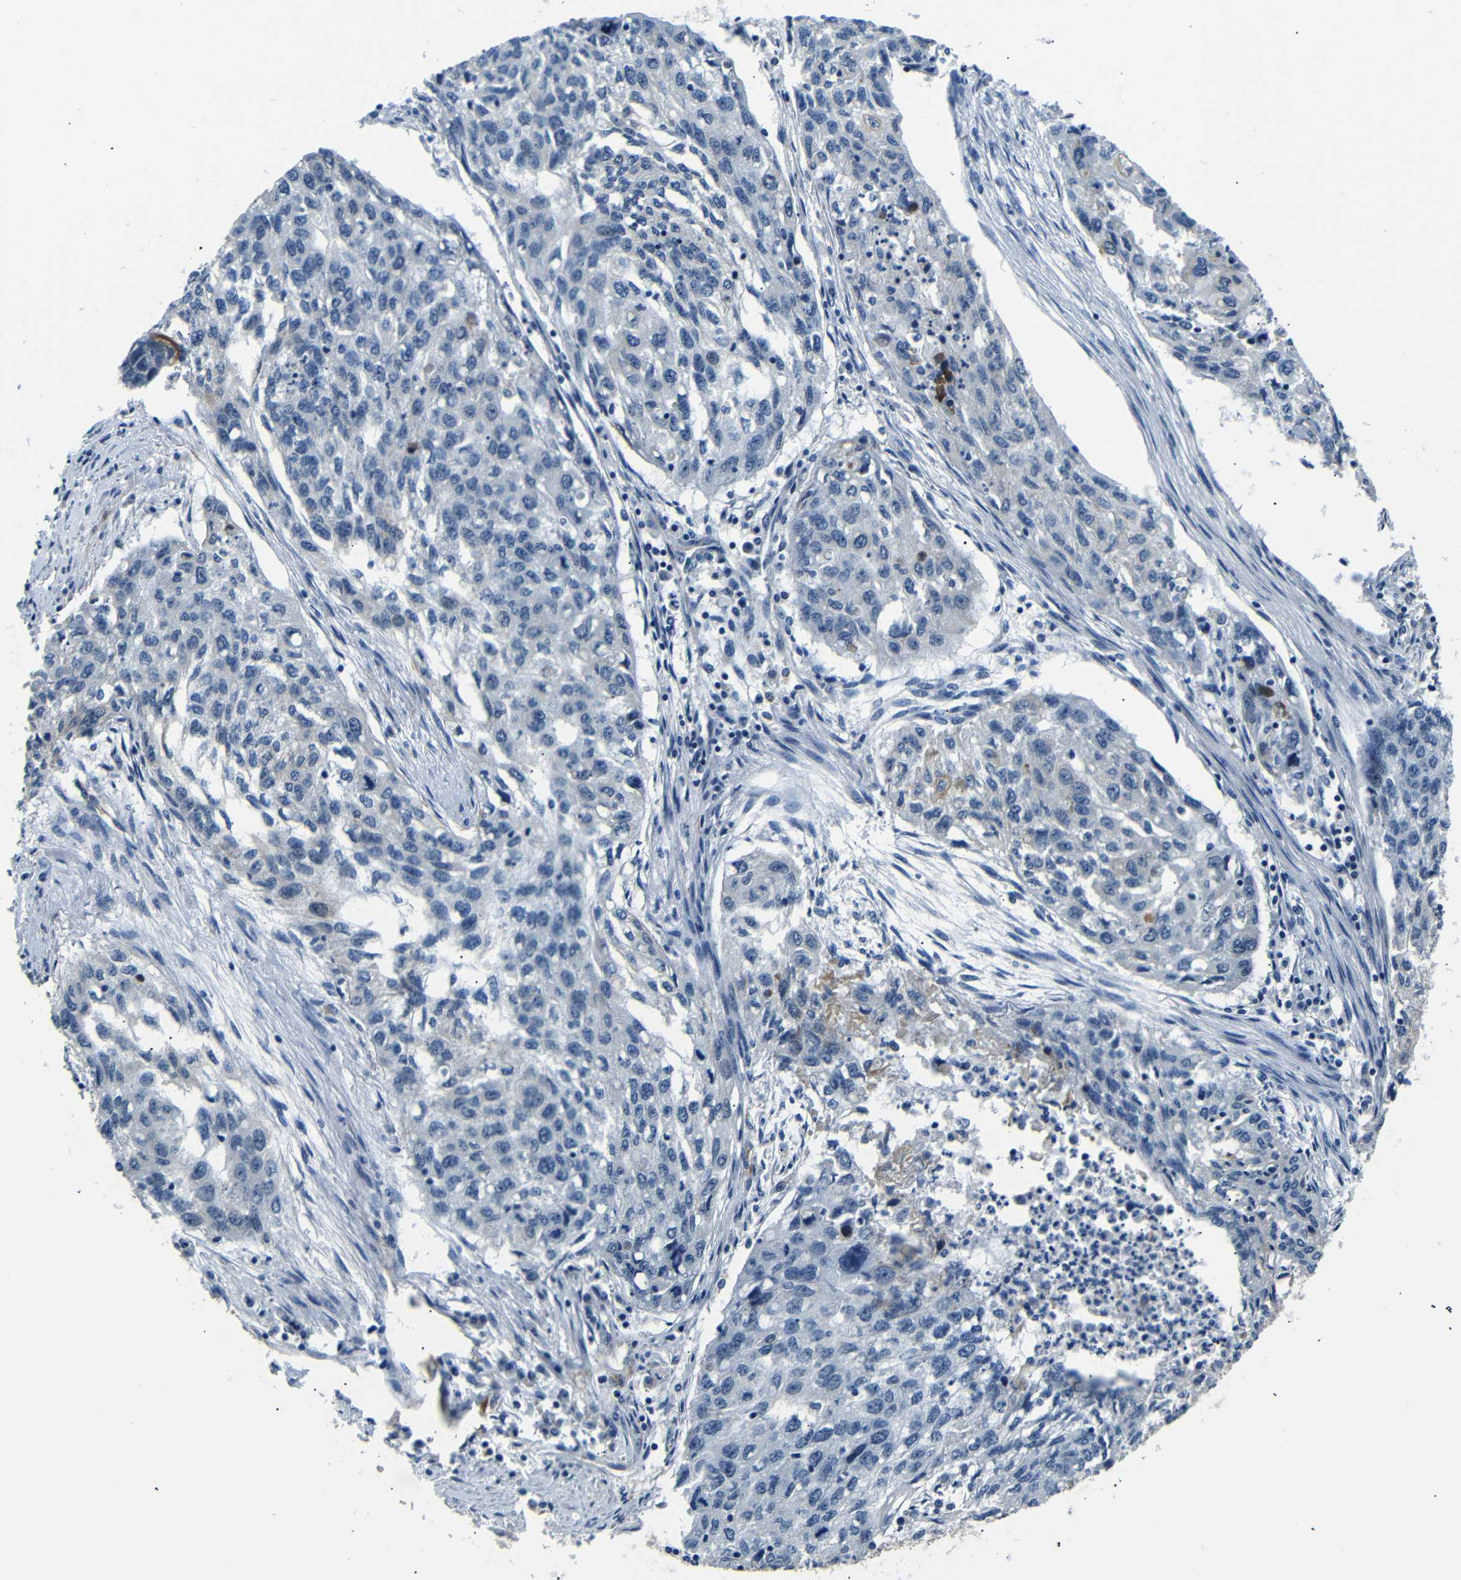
{"staining": {"intensity": "negative", "quantity": "none", "location": "none"}, "tissue": "lung cancer", "cell_type": "Tumor cells", "image_type": "cancer", "snomed": [{"axis": "morphology", "description": "Squamous cell carcinoma, NOS"}, {"axis": "topography", "description": "Lung"}], "caption": "A high-resolution histopathology image shows immunohistochemistry staining of lung cancer (squamous cell carcinoma), which exhibits no significant staining in tumor cells.", "gene": "TAFA1", "patient": {"sex": "female", "age": 63}}